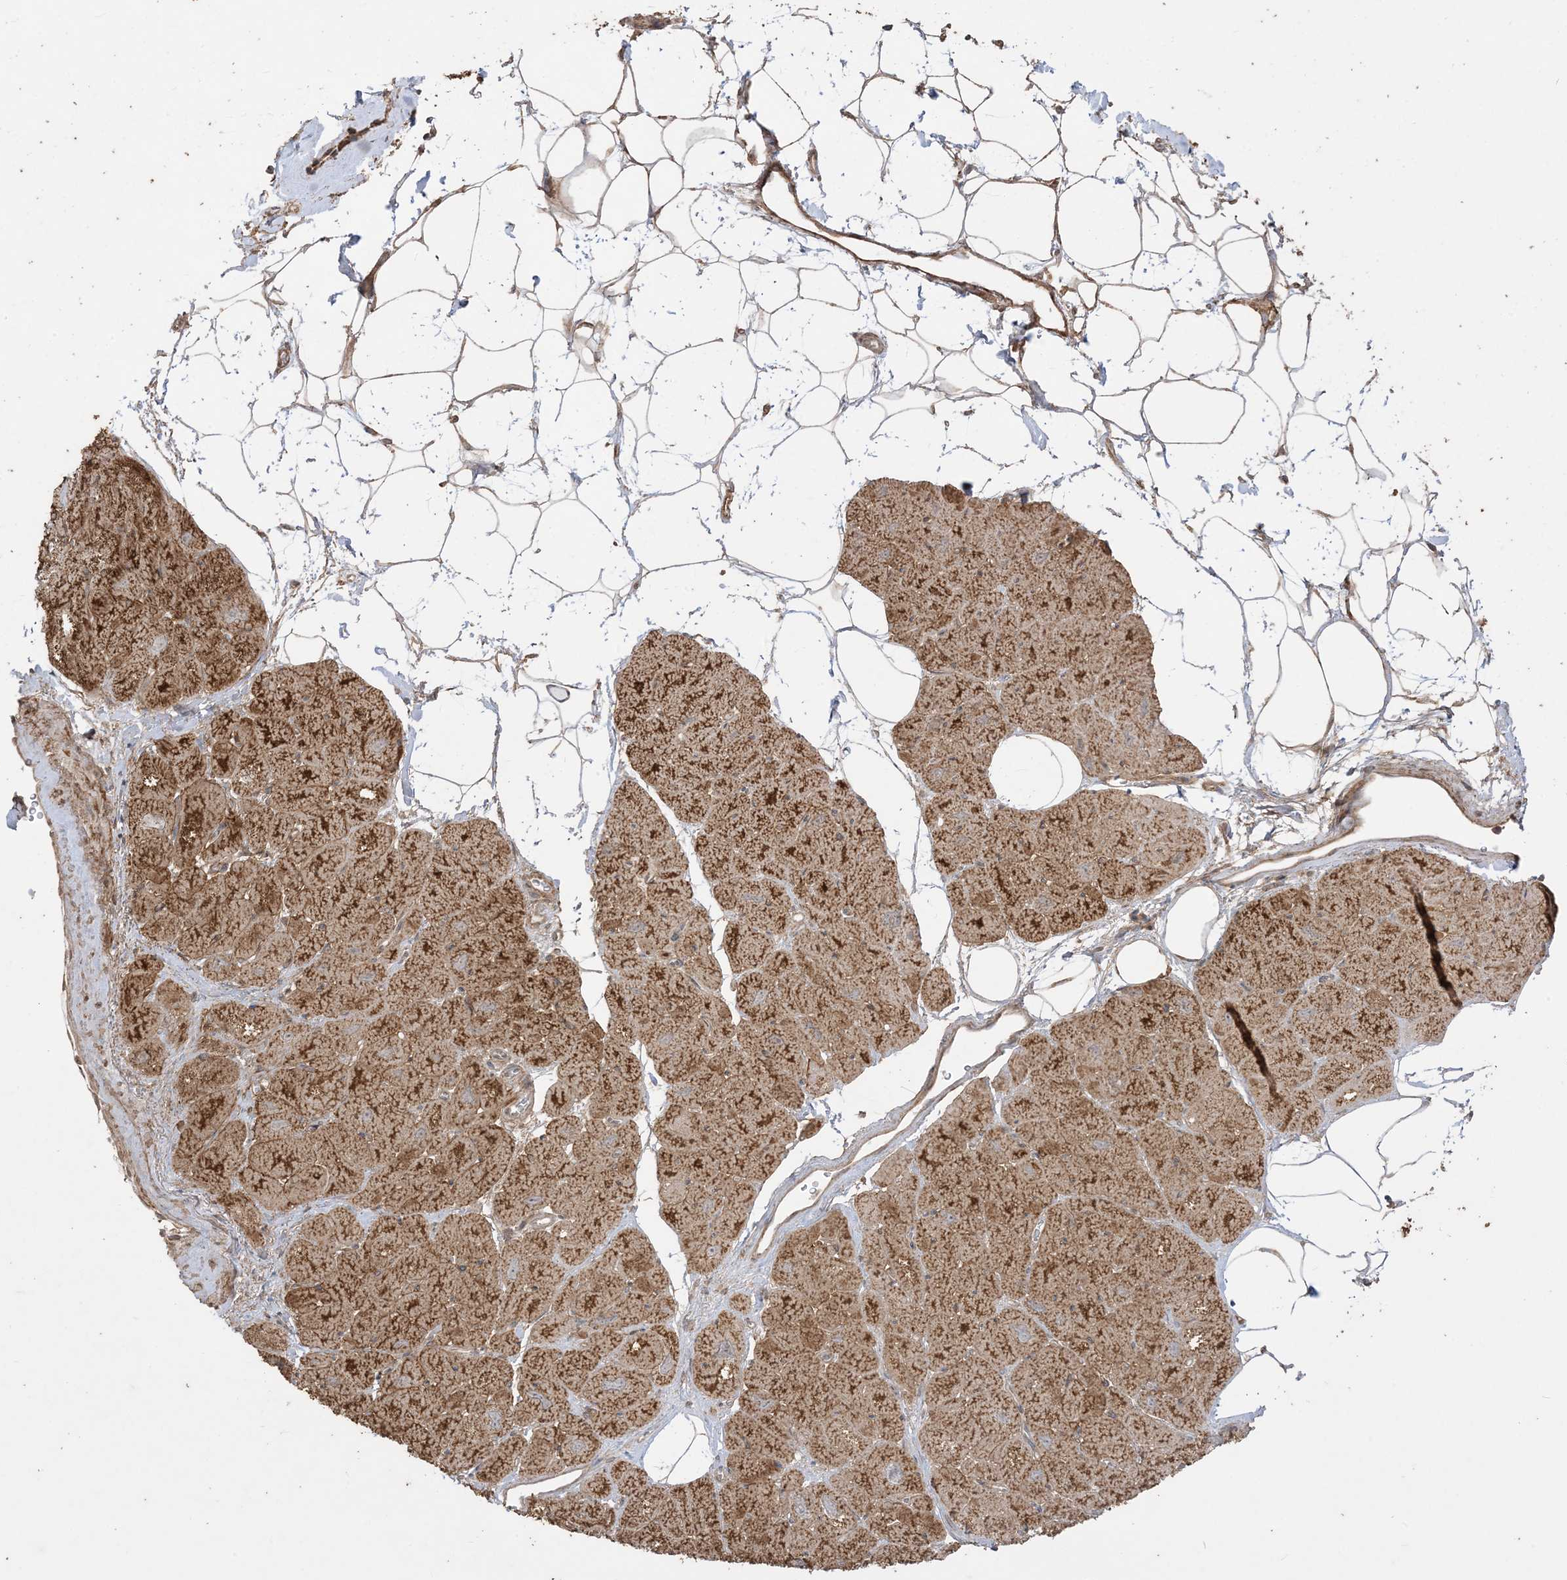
{"staining": {"intensity": "strong", "quantity": ">75%", "location": "cytoplasmic/membranous"}, "tissue": "heart muscle", "cell_type": "Cardiomyocytes", "image_type": "normal", "snomed": [{"axis": "morphology", "description": "Normal tissue, NOS"}, {"axis": "topography", "description": "Heart"}], "caption": "Protein expression analysis of normal human heart muscle reveals strong cytoplasmic/membranous expression in approximately >75% of cardiomyocytes. (IHC, brightfield microscopy, high magnification).", "gene": "SIRT3", "patient": {"sex": "male", "age": 50}}